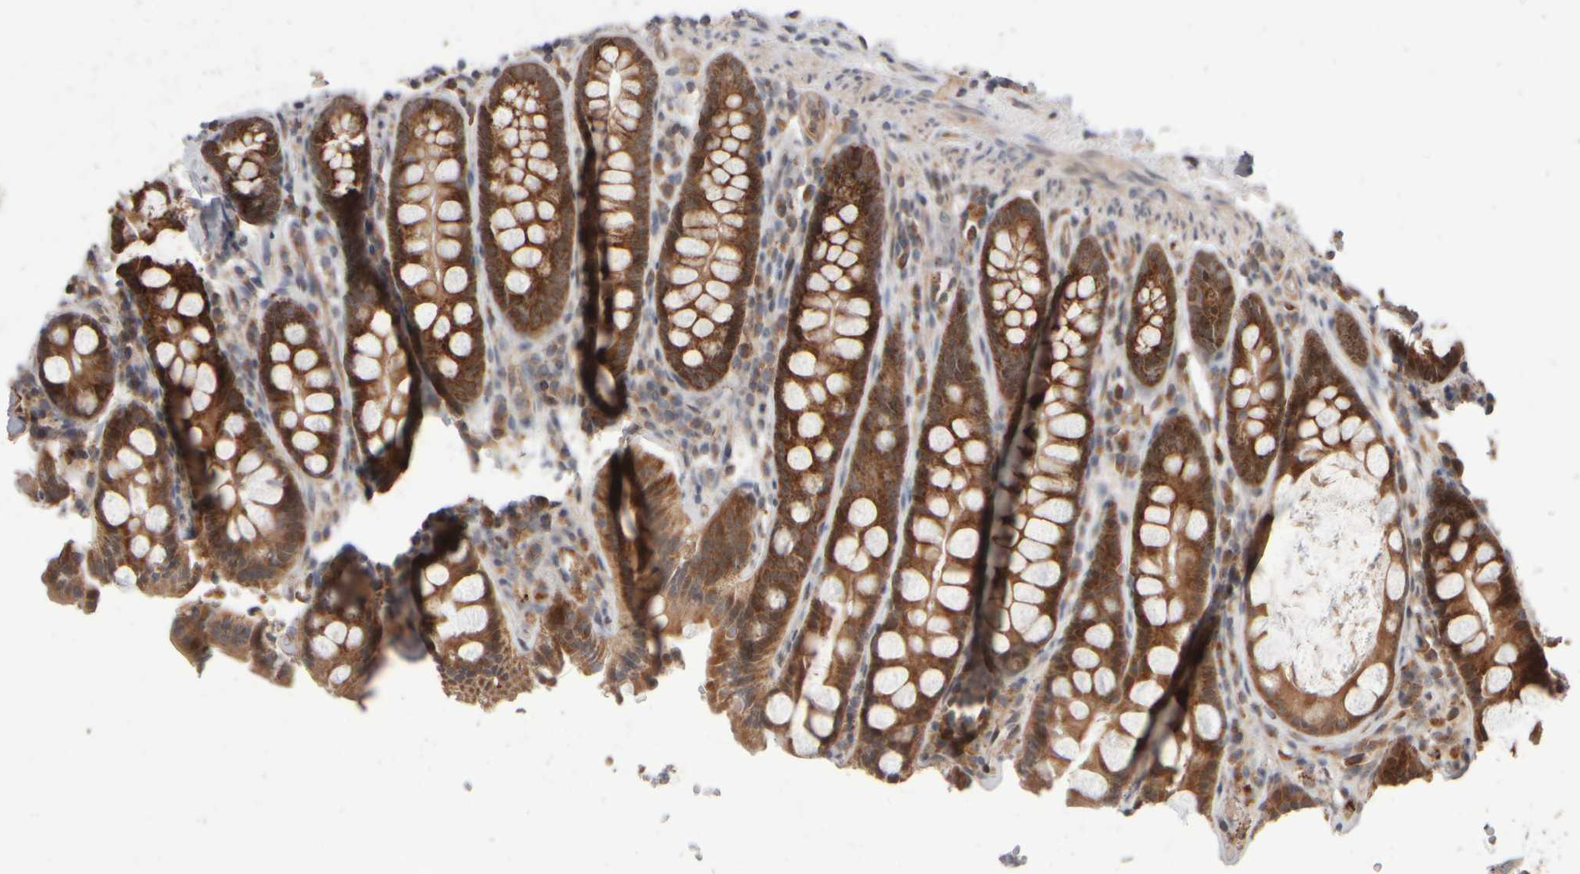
{"staining": {"intensity": "moderate", "quantity": ">75%", "location": "cytoplasmic/membranous"}, "tissue": "colon", "cell_type": "Endothelial cells", "image_type": "normal", "snomed": [{"axis": "morphology", "description": "Normal tissue, NOS"}, {"axis": "topography", "description": "Colon"}, {"axis": "topography", "description": "Peripheral nerve tissue"}], "caption": "DAB (3,3'-diaminobenzidine) immunohistochemical staining of normal human colon exhibits moderate cytoplasmic/membranous protein positivity in approximately >75% of endothelial cells.", "gene": "ABHD11", "patient": {"sex": "female", "age": 61}}